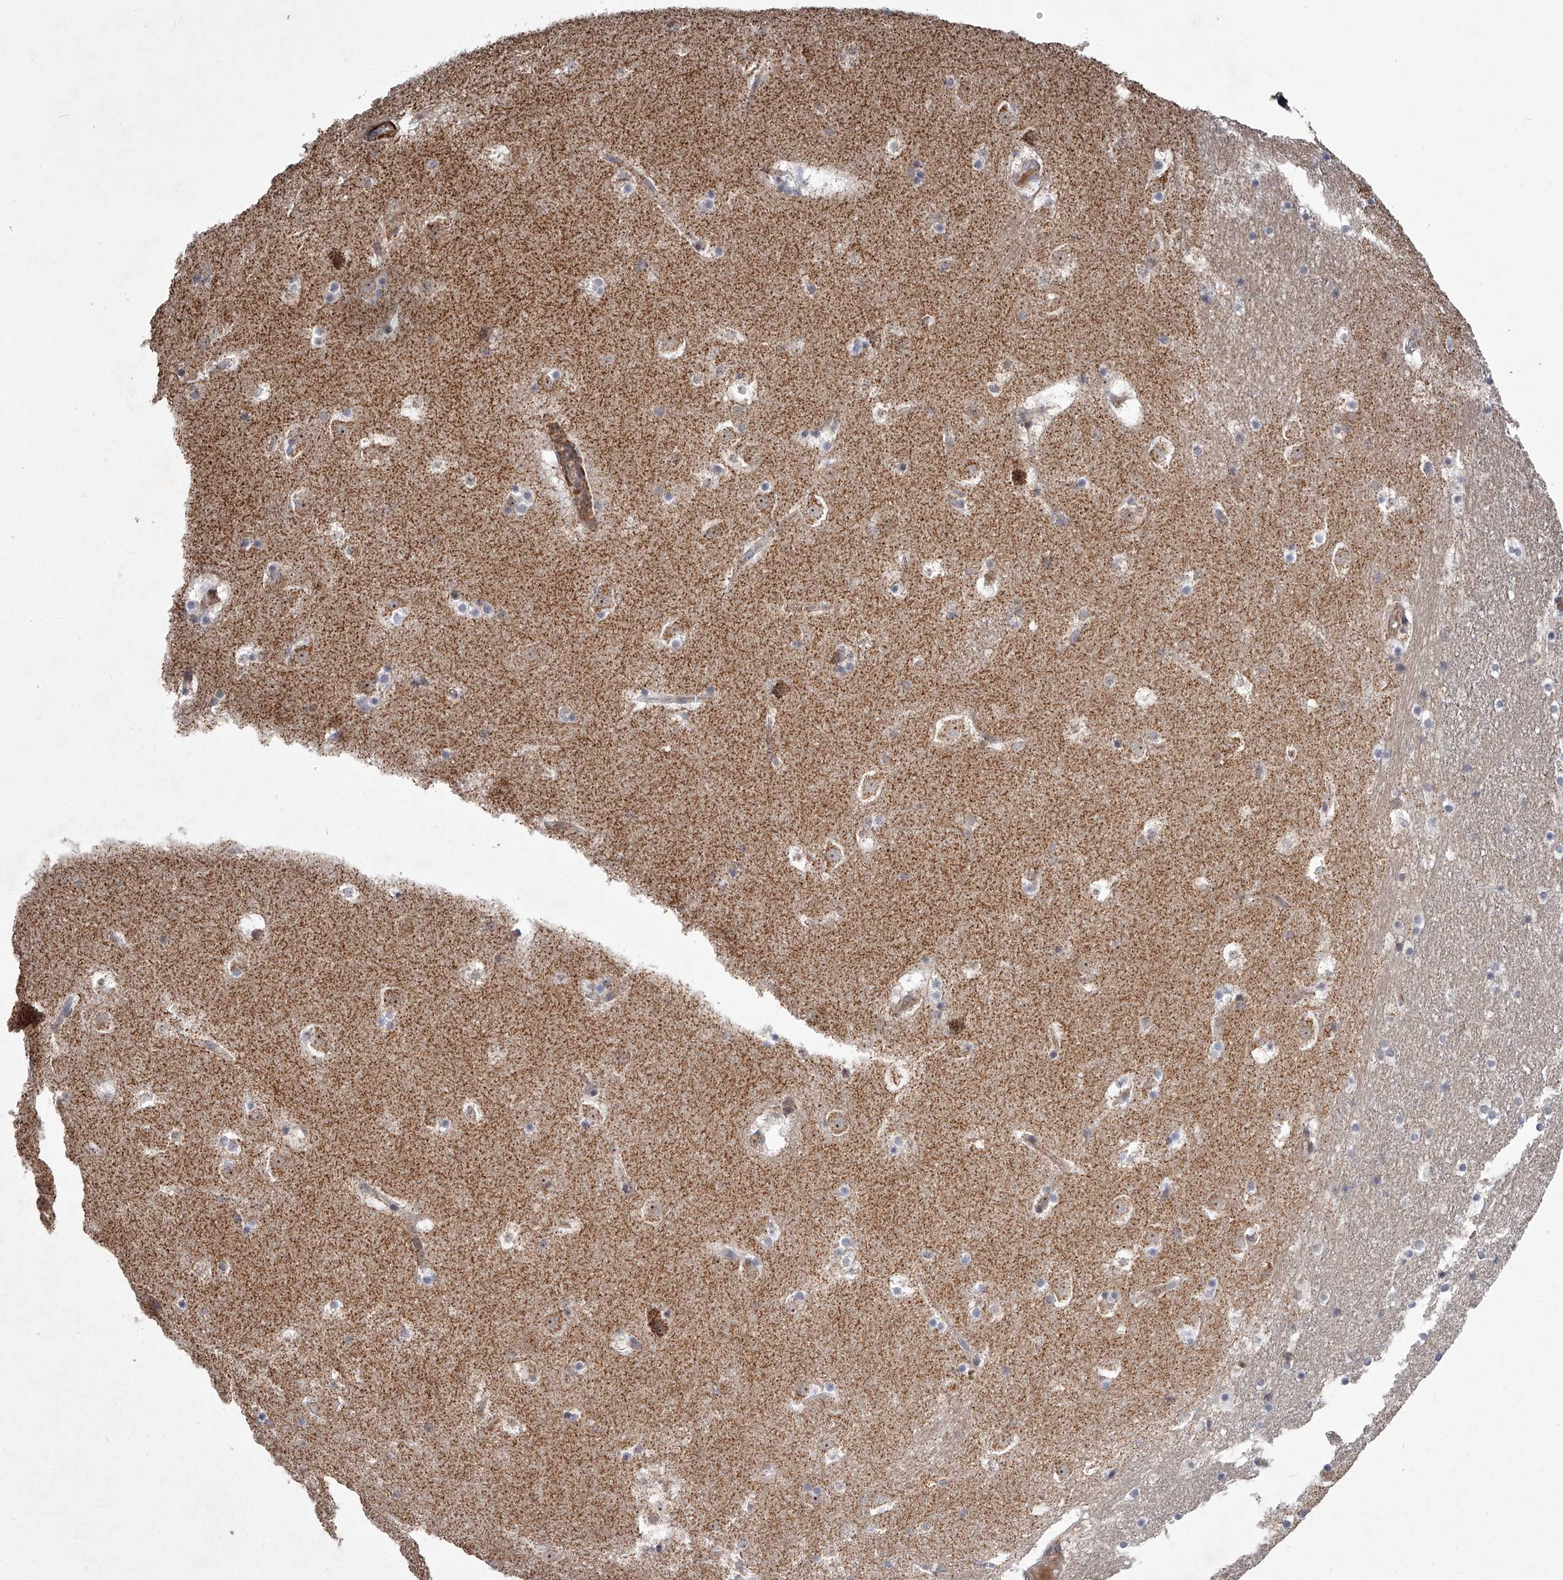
{"staining": {"intensity": "negative", "quantity": "none", "location": "none"}, "tissue": "caudate", "cell_type": "Glial cells", "image_type": "normal", "snomed": [{"axis": "morphology", "description": "Normal tissue, NOS"}, {"axis": "topography", "description": "Lateral ventricle wall"}], "caption": "Photomicrograph shows no protein staining in glial cells of unremarkable caudate. The staining is performed using DAB brown chromogen with nuclei counter-stained in using hematoxylin.", "gene": "RRP36", "patient": {"sex": "male", "age": 45}}